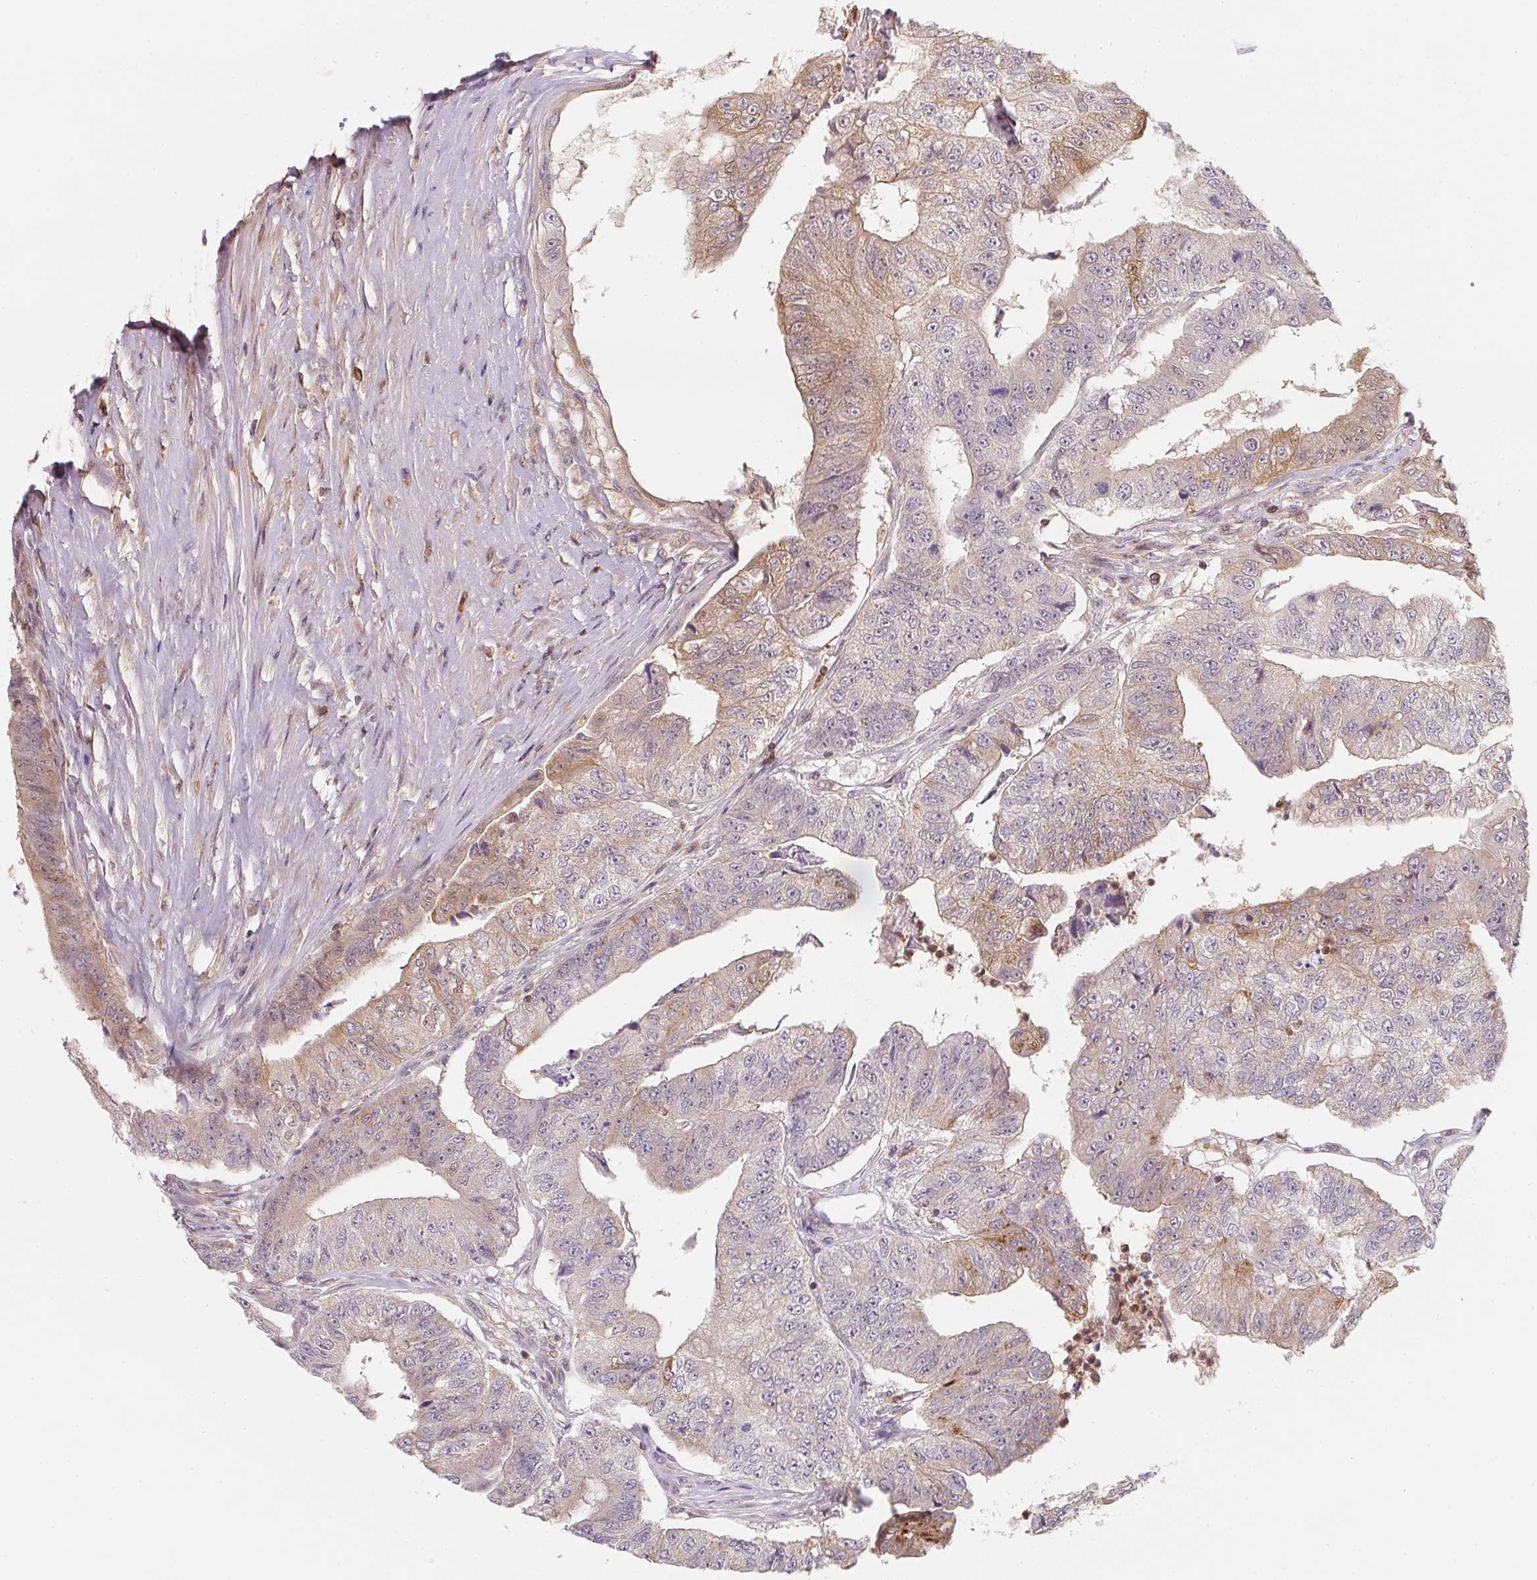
{"staining": {"intensity": "moderate", "quantity": "<25%", "location": "cytoplasmic/membranous"}, "tissue": "colorectal cancer", "cell_type": "Tumor cells", "image_type": "cancer", "snomed": [{"axis": "morphology", "description": "Adenocarcinoma, NOS"}, {"axis": "topography", "description": "Colon"}], "caption": "Protein positivity by immunohistochemistry (IHC) shows moderate cytoplasmic/membranous expression in approximately <25% of tumor cells in colorectal cancer. The protein of interest is stained brown, and the nuclei are stained in blue (DAB (3,3'-diaminobenzidine) IHC with brightfield microscopy, high magnification).", "gene": "ANKRD13A", "patient": {"sex": "female", "age": 67}}